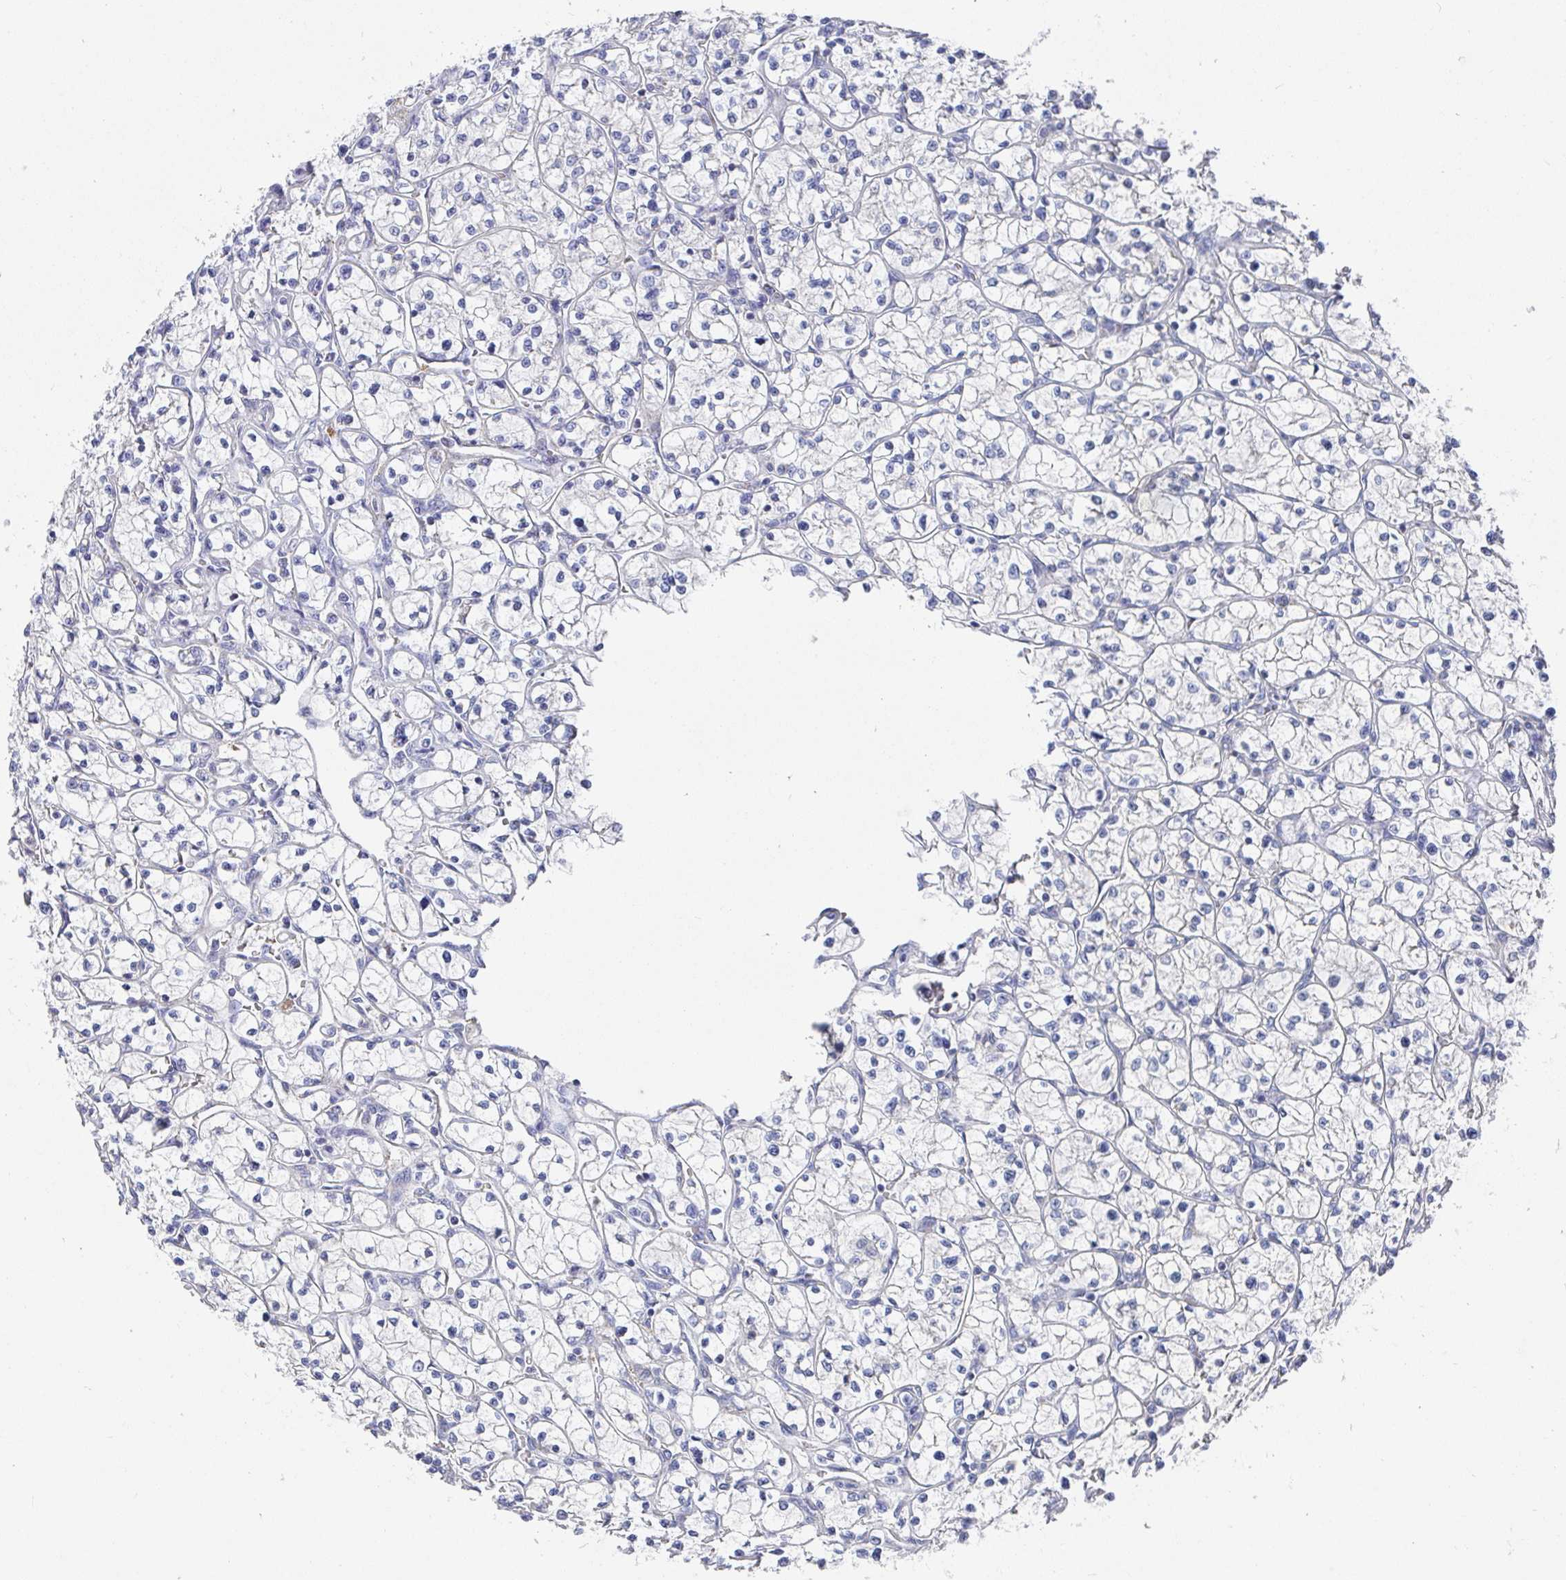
{"staining": {"intensity": "negative", "quantity": "none", "location": "none"}, "tissue": "renal cancer", "cell_type": "Tumor cells", "image_type": "cancer", "snomed": [{"axis": "morphology", "description": "Adenocarcinoma, NOS"}, {"axis": "topography", "description": "Kidney"}], "caption": "The IHC histopathology image has no significant staining in tumor cells of adenocarcinoma (renal) tissue. (Brightfield microscopy of DAB (3,3'-diaminobenzidine) immunohistochemistry at high magnification).", "gene": "ATP5F1C", "patient": {"sex": "female", "age": 64}}